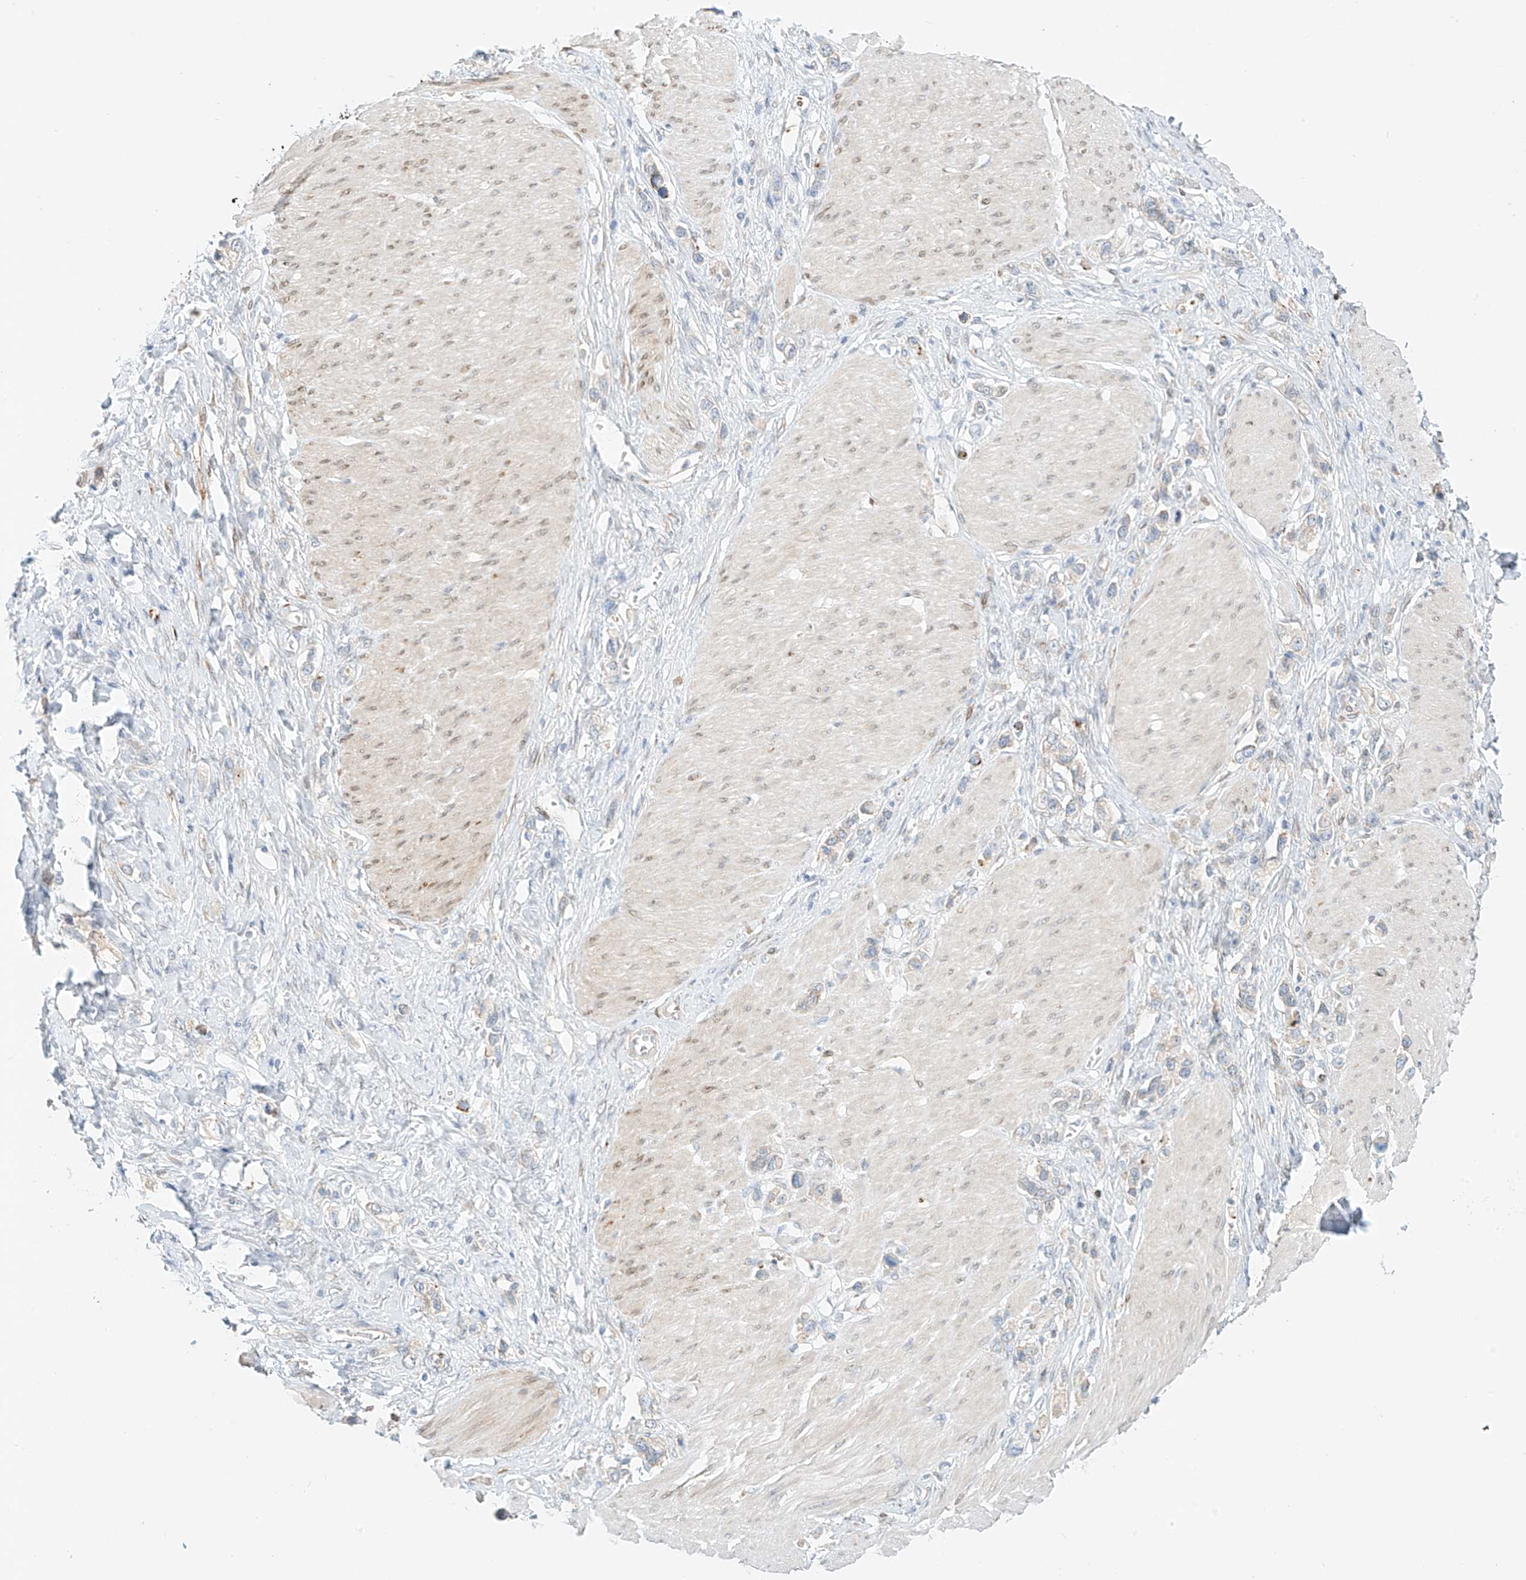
{"staining": {"intensity": "negative", "quantity": "none", "location": "none"}, "tissue": "stomach cancer", "cell_type": "Tumor cells", "image_type": "cancer", "snomed": [{"axis": "morphology", "description": "Normal tissue, NOS"}, {"axis": "morphology", "description": "Adenocarcinoma, NOS"}, {"axis": "topography", "description": "Stomach, upper"}, {"axis": "topography", "description": "Stomach"}], "caption": "Adenocarcinoma (stomach) was stained to show a protein in brown. There is no significant expression in tumor cells.", "gene": "PCYOX1", "patient": {"sex": "female", "age": 65}}